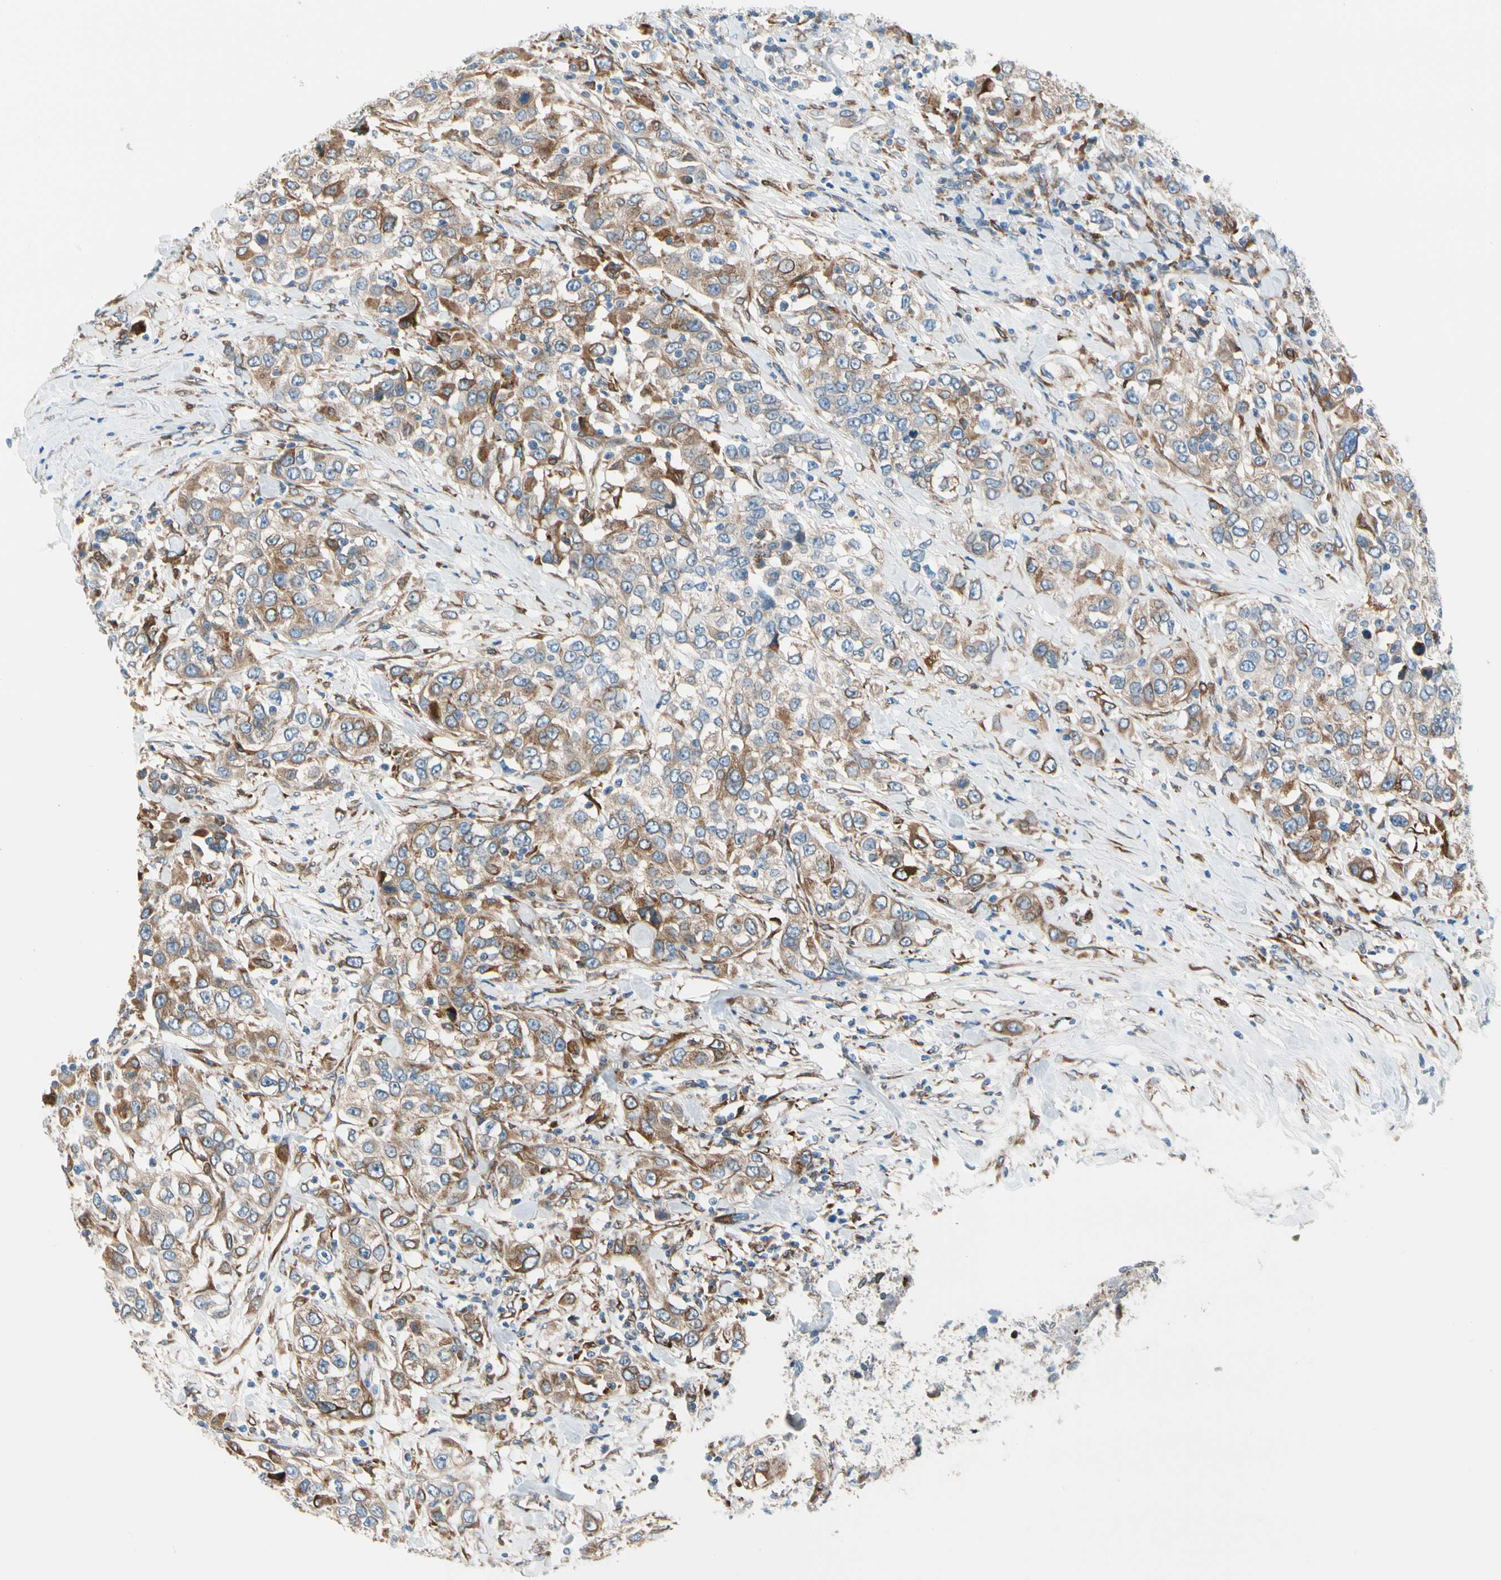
{"staining": {"intensity": "moderate", "quantity": ">75%", "location": "cytoplasmic/membranous"}, "tissue": "urothelial cancer", "cell_type": "Tumor cells", "image_type": "cancer", "snomed": [{"axis": "morphology", "description": "Urothelial carcinoma, High grade"}, {"axis": "topography", "description": "Urinary bladder"}], "caption": "This photomicrograph exhibits immunohistochemistry (IHC) staining of human urothelial cancer, with medium moderate cytoplasmic/membranous expression in approximately >75% of tumor cells.", "gene": "NUCB1", "patient": {"sex": "female", "age": 80}}